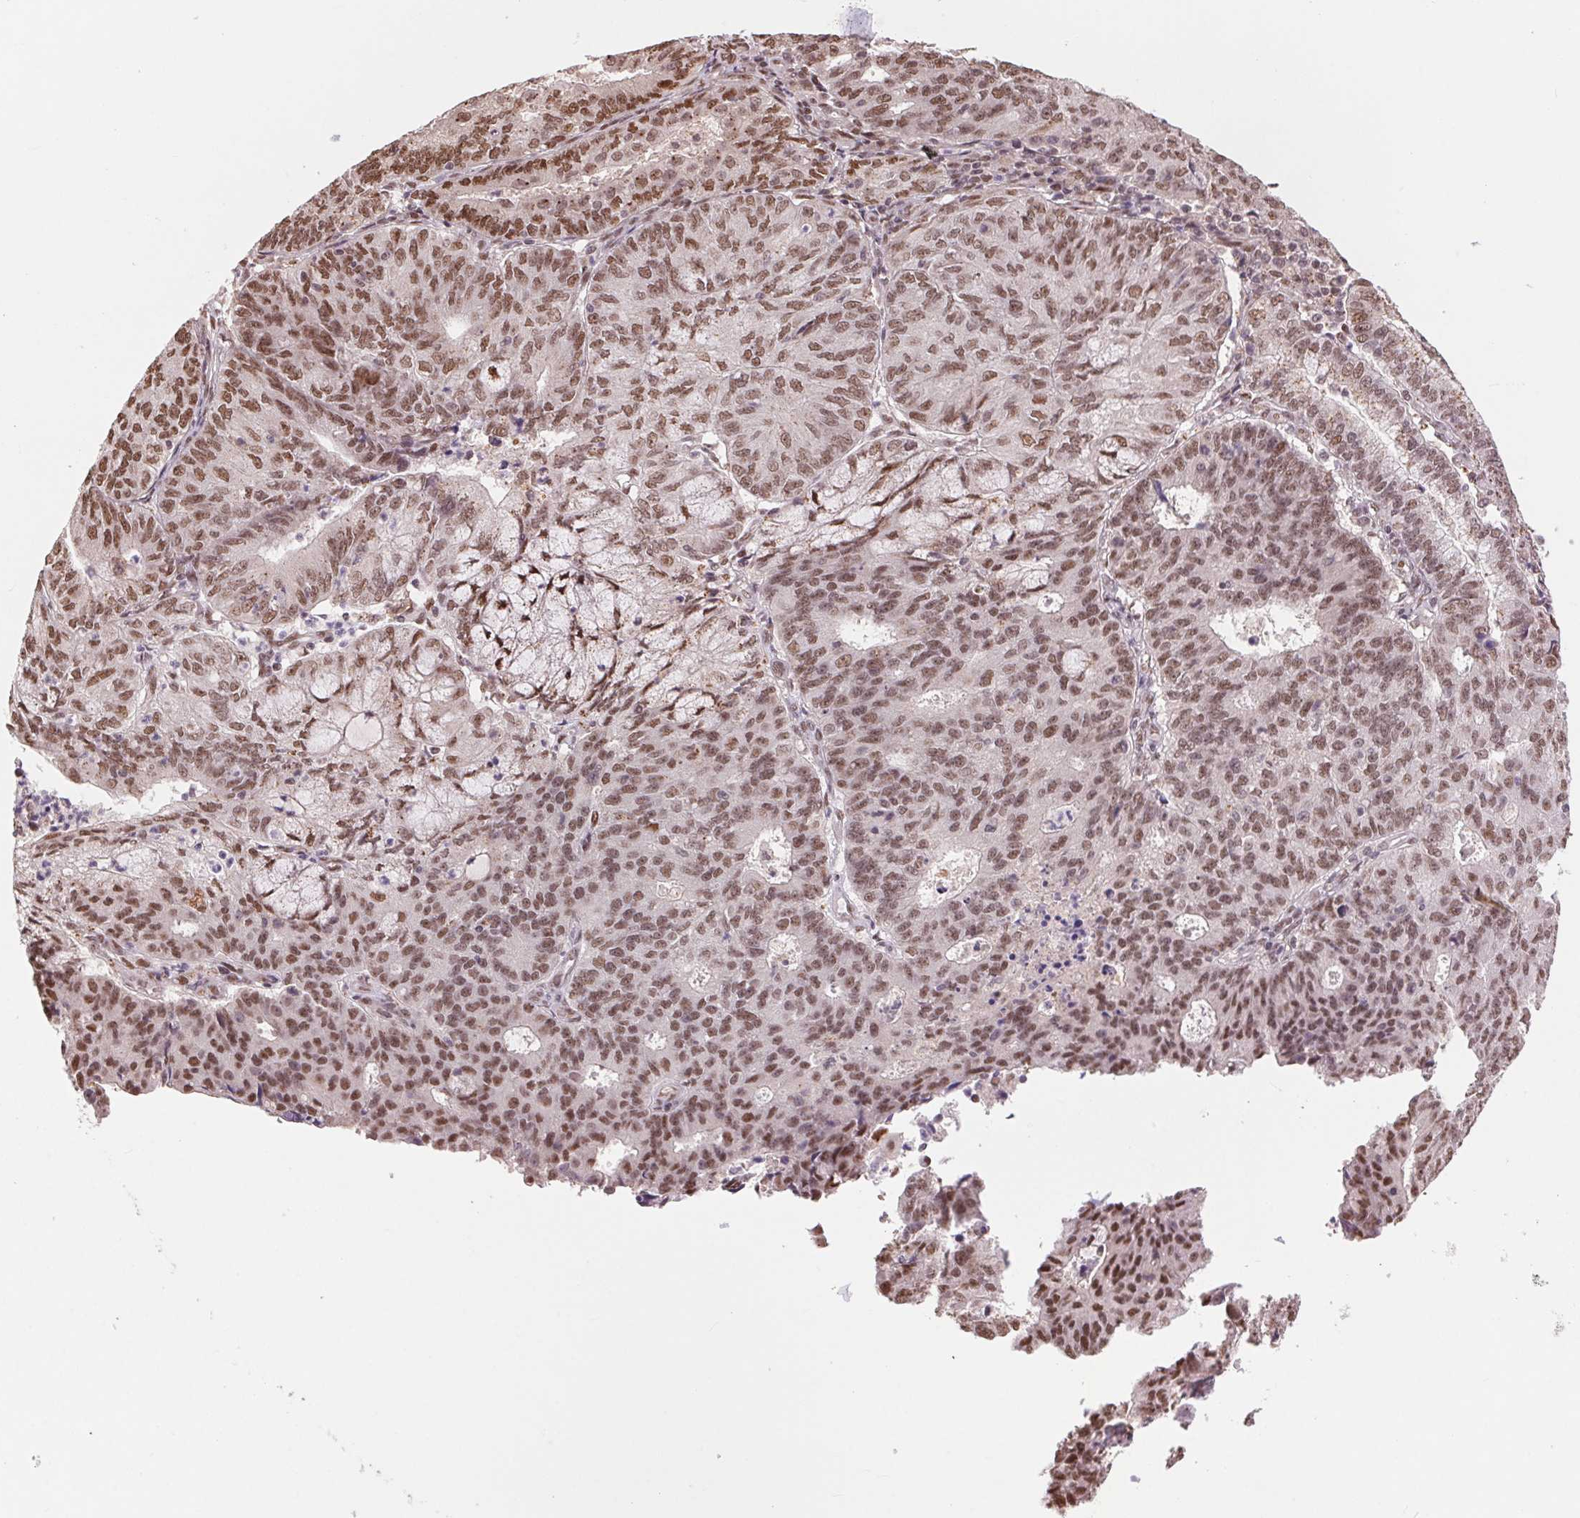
{"staining": {"intensity": "moderate", "quantity": ">75%", "location": "nuclear"}, "tissue": "endometrial cancer", "cell_type": "Tumor cells", "image_type": "cancer", "snomed": [{"axis": "morphology", "description": "Adenocarcinoma, NOS"}, {"axis": "topography", "description": "Endometrium"}], "caption": "Endometrial adenocarcinoma tissue exhibits moderate nuclear staining in about >75% of tumor cells, visualized by immunohistochemistry.", "gene": "RAD23A", "patient": {"sex": "female", "age": 82}}